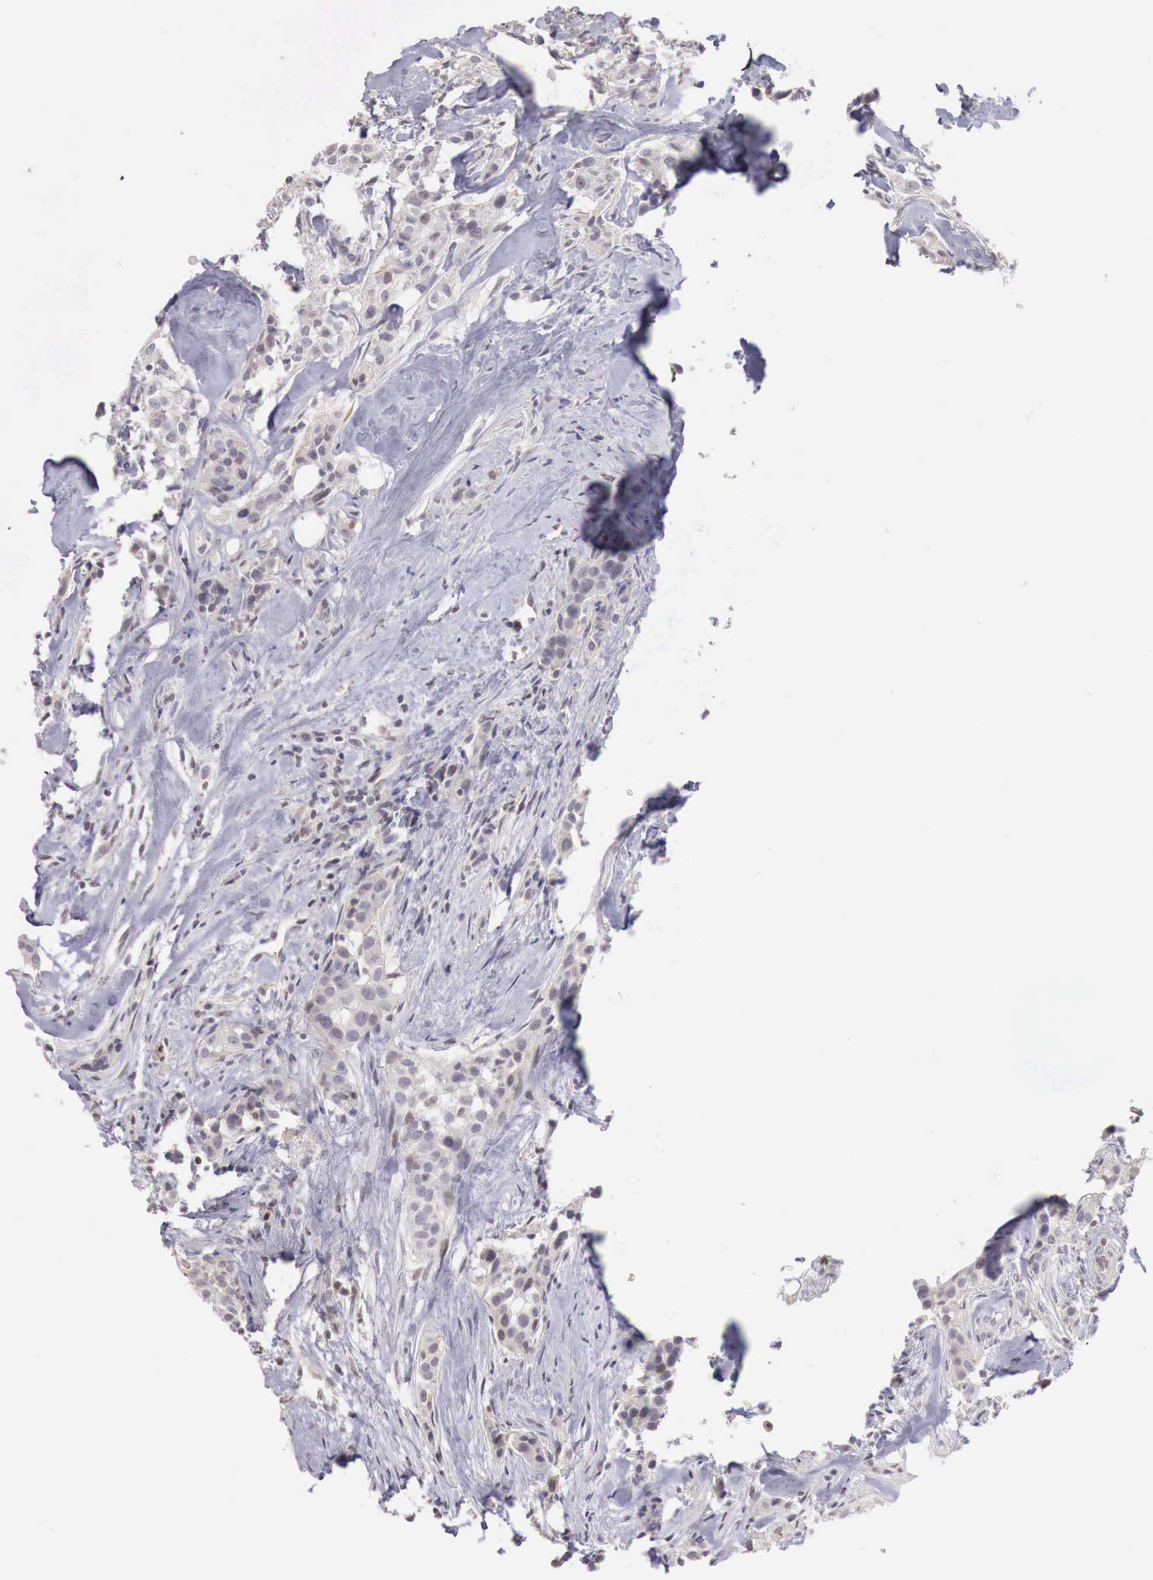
{"staining": {"intensity": "negative", "quantity": "none", "location": "none"}, "tissue": "breast cancer", "cell_type": "Tumor cells", "image_type": "cancer", "snomed": [{"axis": "morphology", "description": "Duct carcinoma"}, {"axis": "topography", "description": "Breast"}], "caption": "Breast intraductal carcinoma was stained to show a protein in brown. There is no significant expression in tumor cells.", "gene": "TBC1D9", "patient": {"sex": "female", "age": 45}}